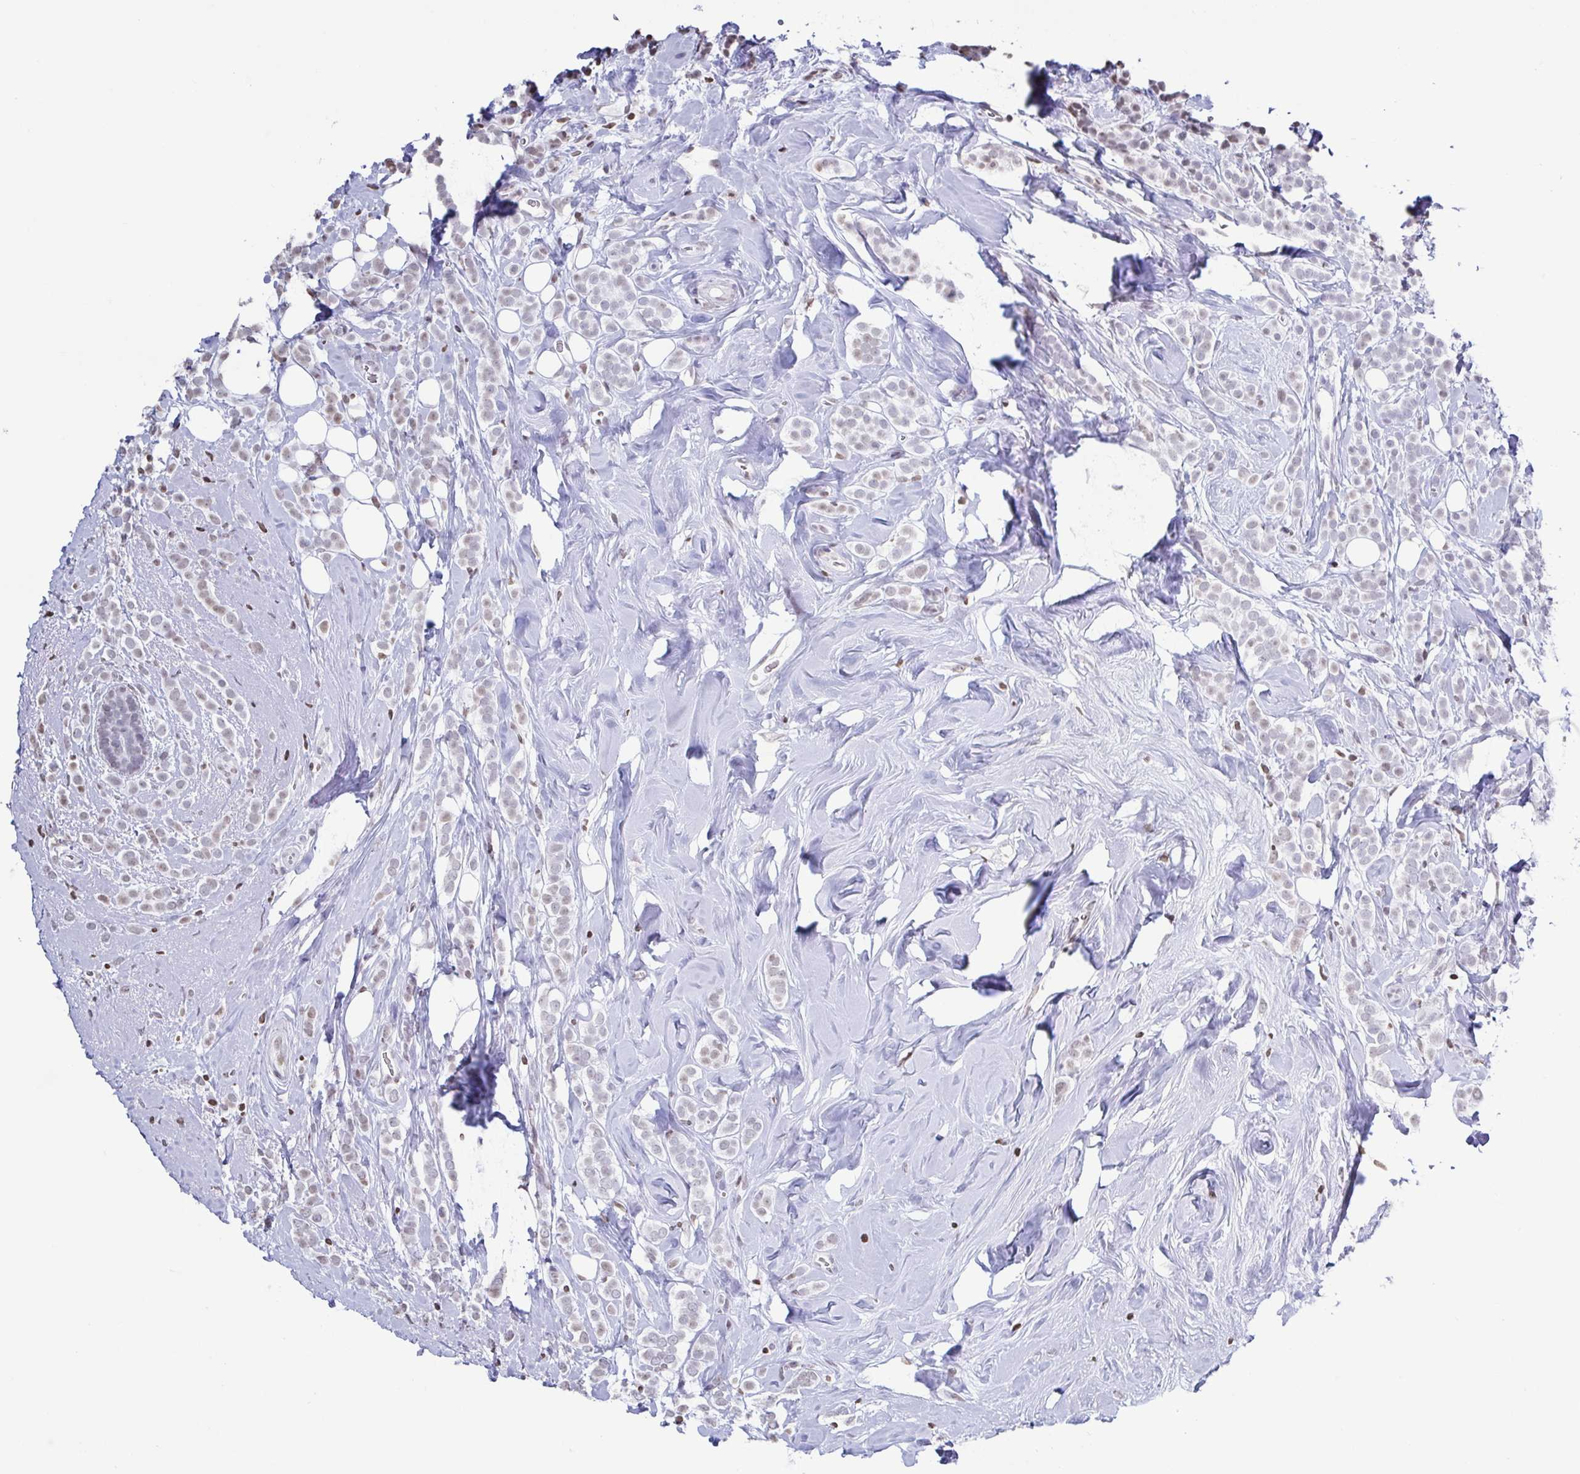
{"staining": {"intensity": "weak", "quantity": "<25%", "location": "nuclear"}, "tissue": "breast cancer", "cell_type": "Tumor cells", "image_type": "cancer", "snomed": [{"axis": "morphology", "description": "Lobular carcinoma"}, {"axis": "topography", "description": "Breast"}], "caption": "The IHC micrograph has no significant staining in tumor cells of breast cancer tissue. (Stains: DAB immunohistochemistry with hematoxylin counter stain, Microscopy: brightfield microscopy at high magnification).", "gene": "VCY1B", "patient": {"sex": "female", "age": 49}}